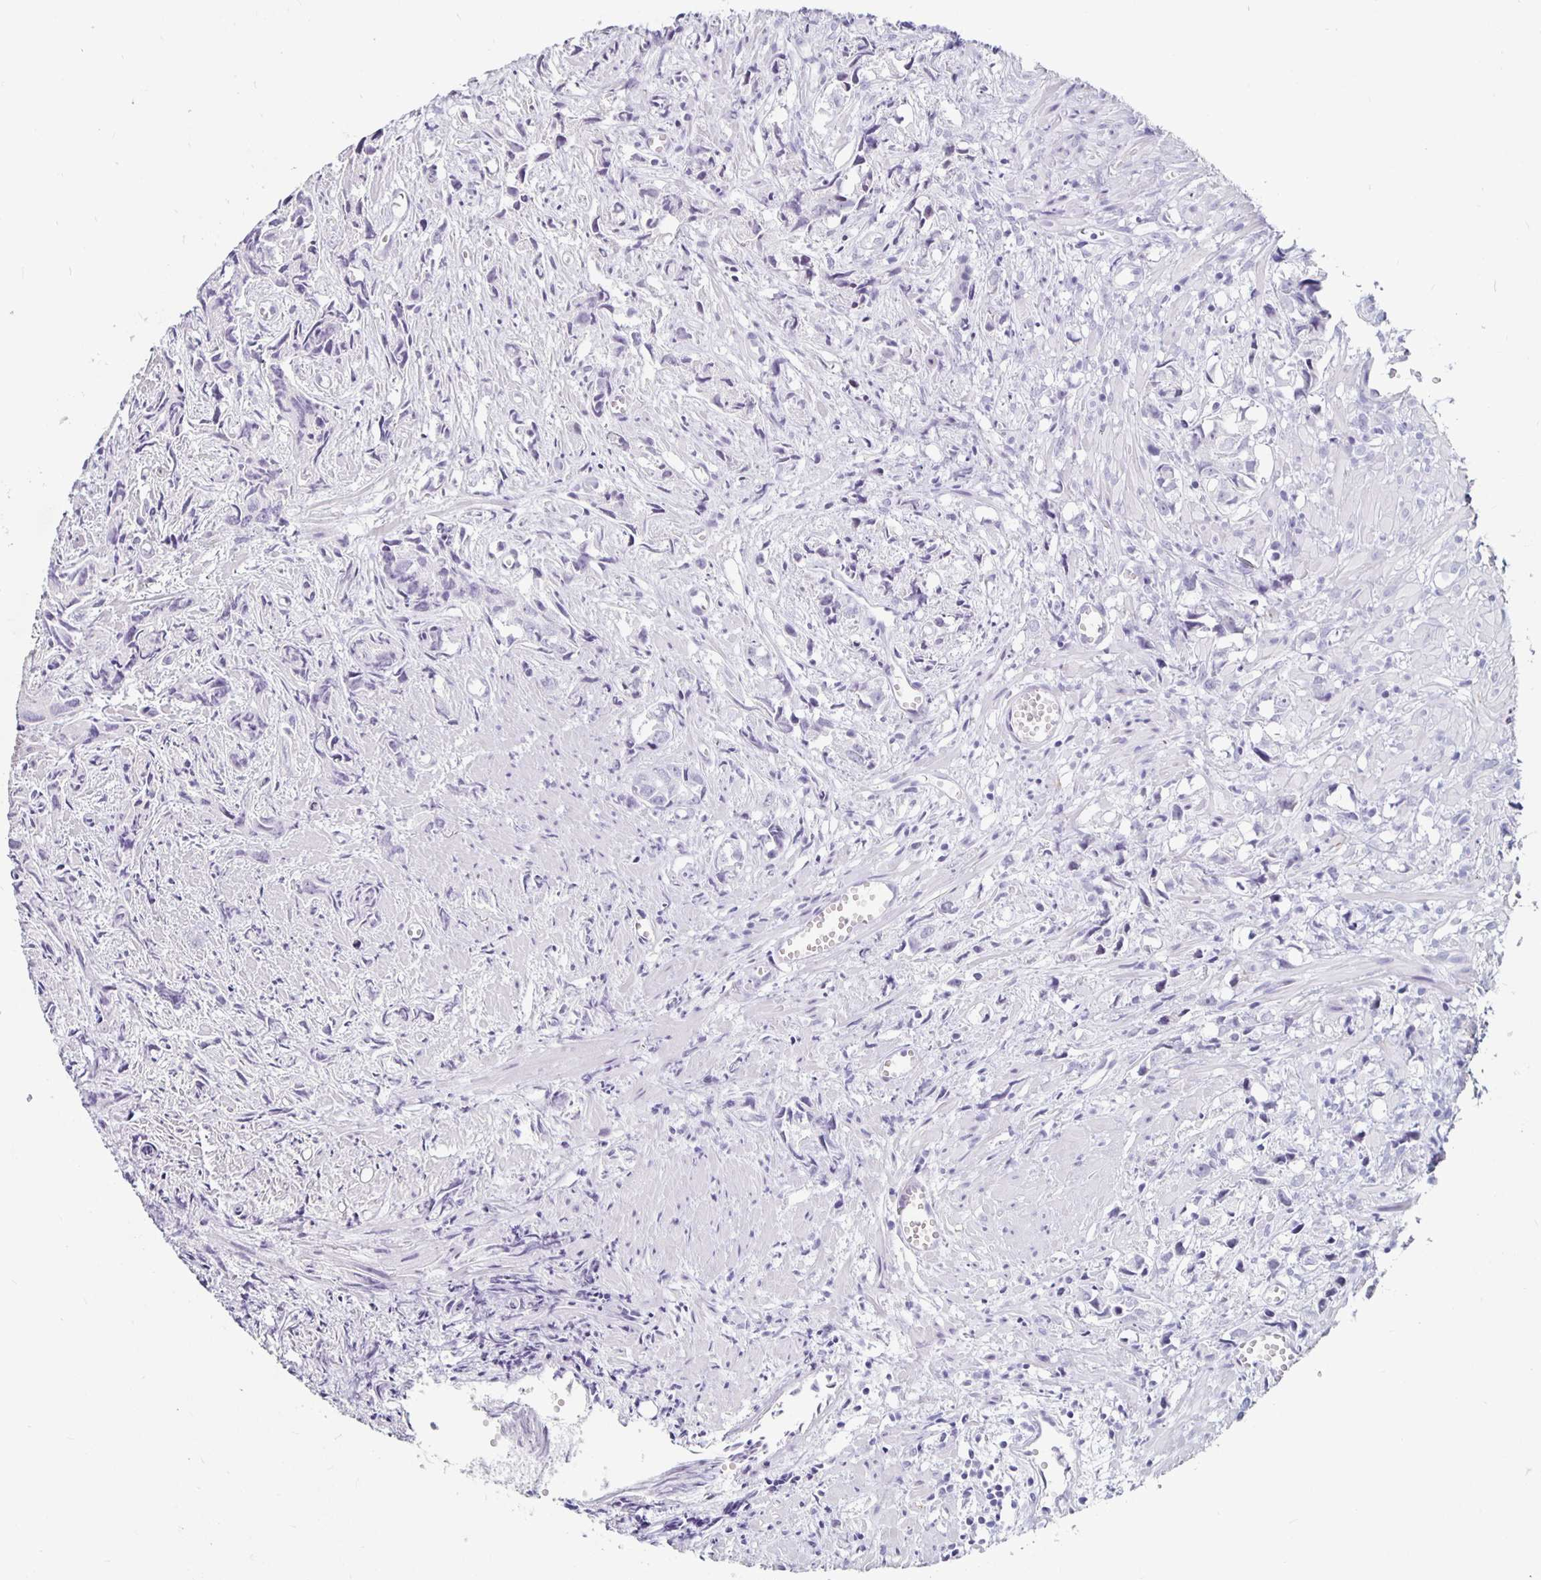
{"staining": {"intensity": "negative", "quantity": "none", "location": "none"}, "tissue": "prostate cancer", "cell_type": "Tumor cells", "image_type": "cancer", "snomed": [{"axis": "morphology", "description": "Adenocarcinoma, High grade"}, {"axis": "topography", "description": "Prostate"}], "caption": "The photomicrograph displays no significant staining in tumor cells of prostate cancer.", "gene": "KCNQ2", "patient": {"sex": "male", "age": 58}}